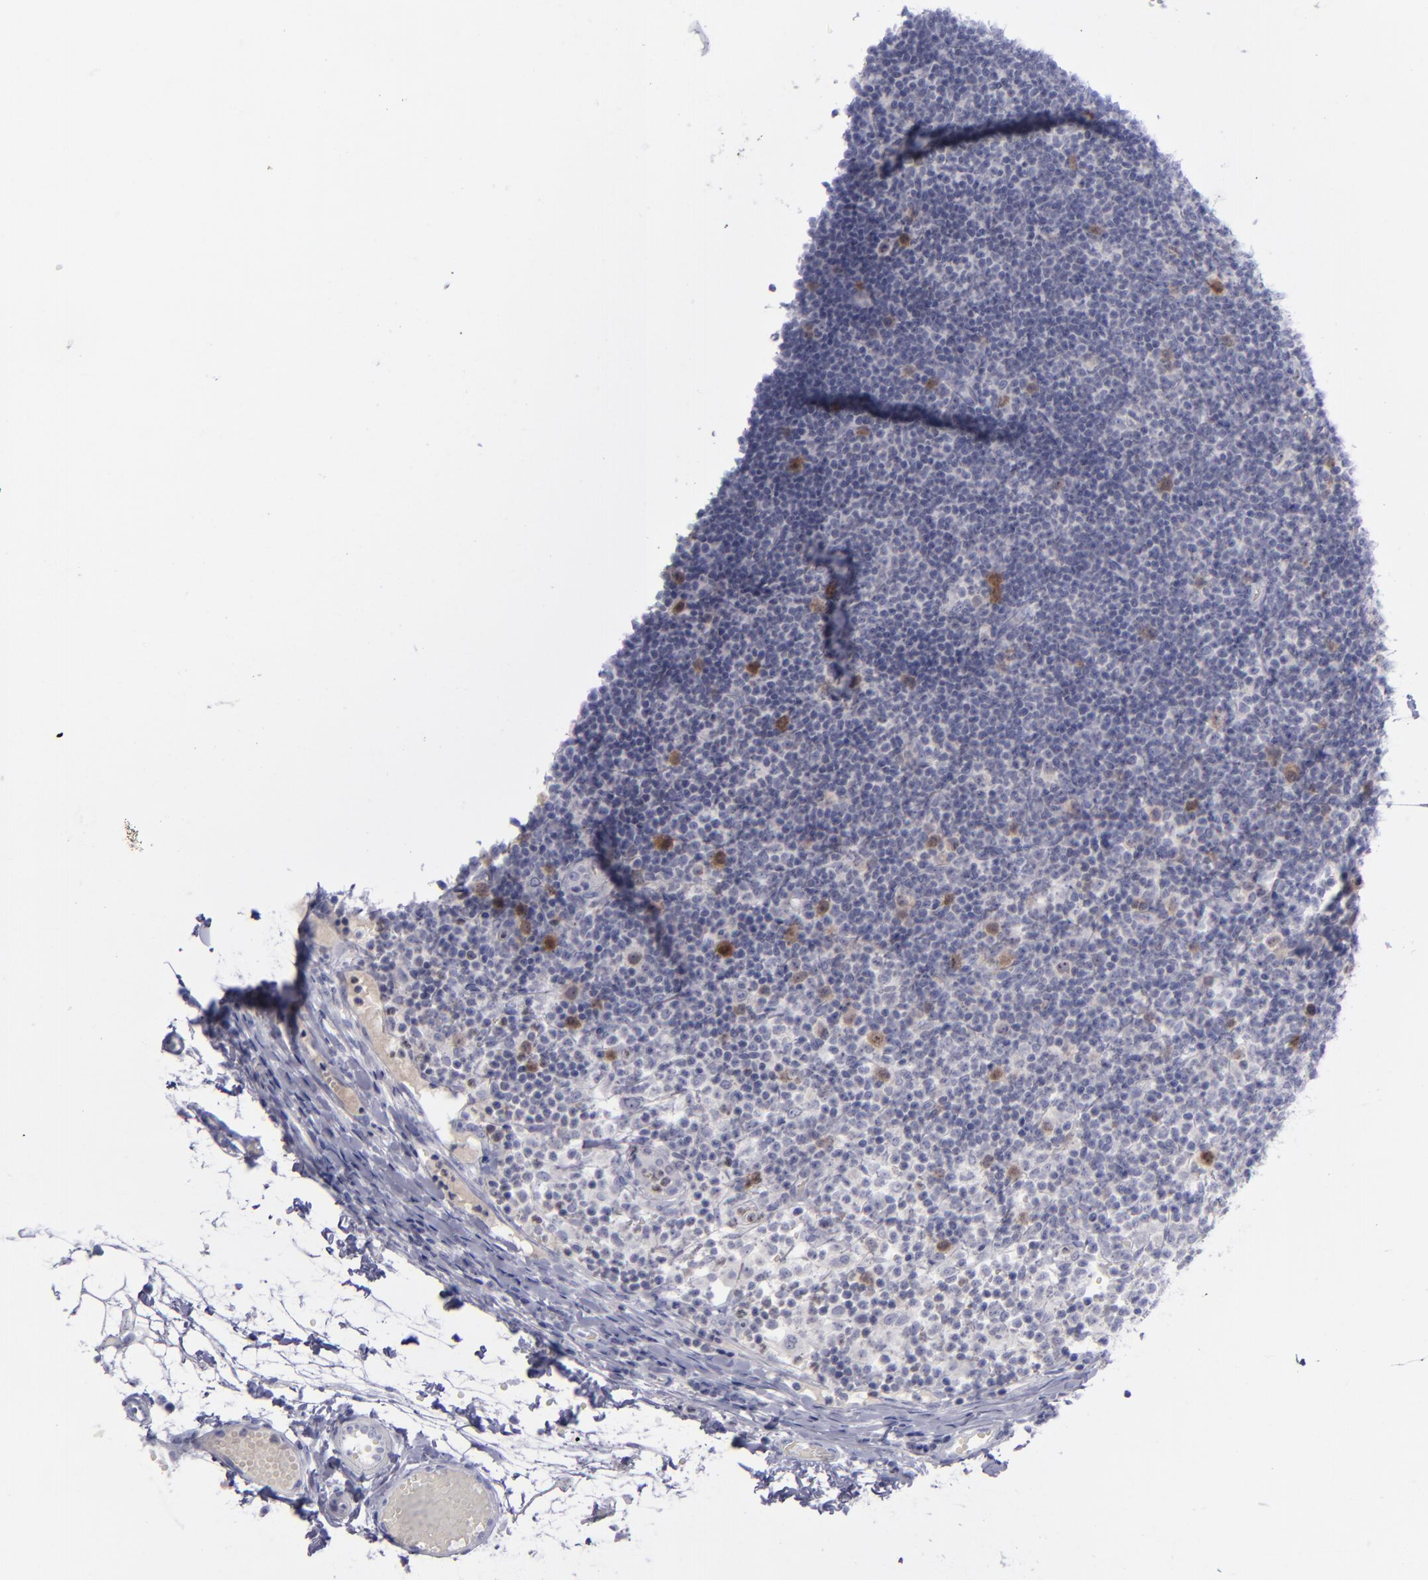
{"staining": {"intensity": "moderate", "quantity": "<25%", "location": "cytoplasmic/membranous,nuclear"}, "tissue": "lymph node", "cell_type": "Germinal center cells", "image_type": "normal", "snomed": [{"axis": "morphology", "description": "Normal tissue, NOS"}, {"axis": "morphology", "description": "Inflammation, NOS"}, {"axis": "topography", "description": "Lymph node"}, {"axis": "topography", "description": "Salivary gland"}], "caption": "IHC of benign lymph node displays low levels of moderate cytoplasmic/membranous,nuclear staining in approximately <25% of germinal center cells.", "gene": "AURKA", "patient": {"sex": "male", "age": 3}}